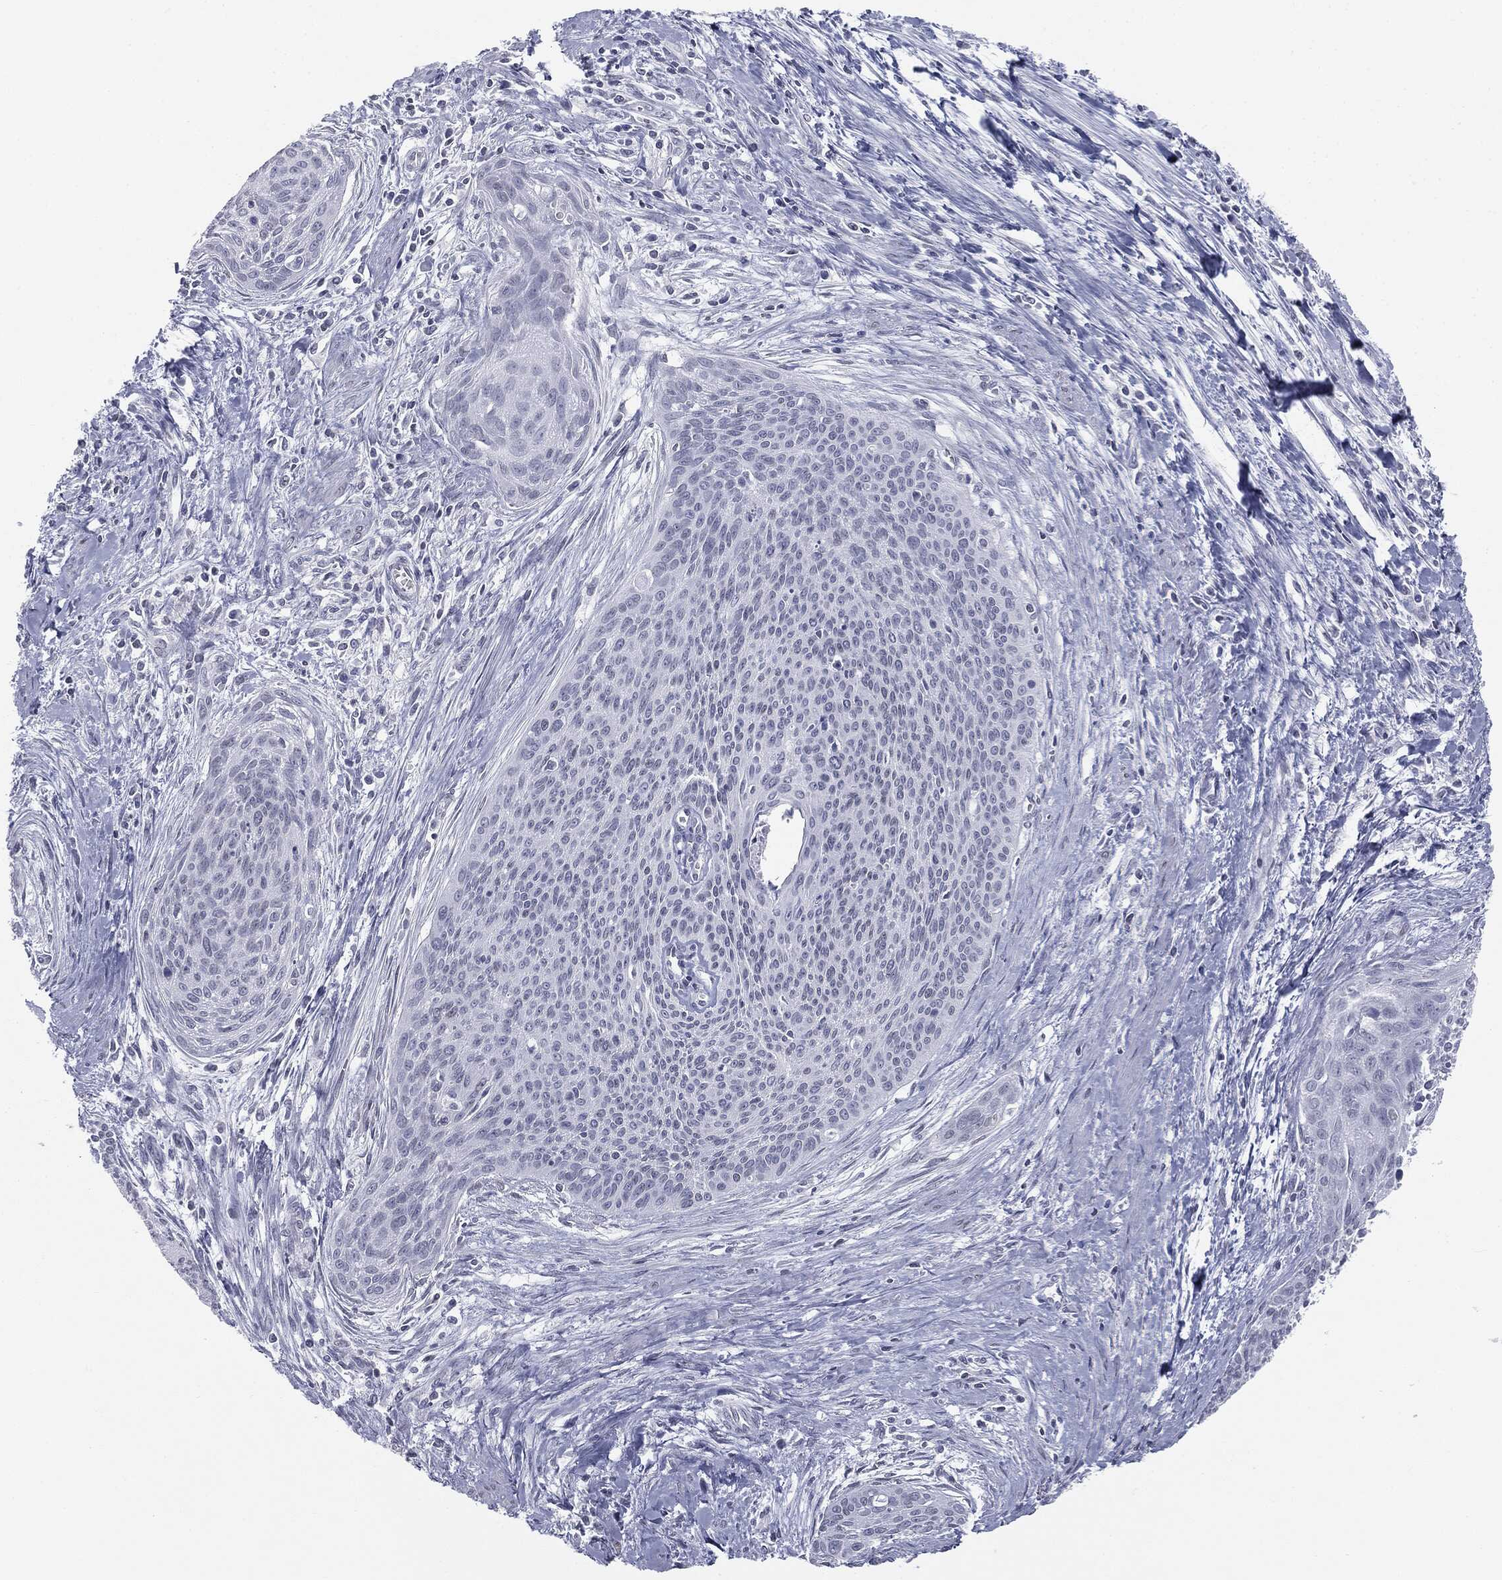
{"staining": {"intensity": "negative", "quantity": "none", "location": "none"}, "tissue": "cervical cancer", "cell_type": "Tumor cells", "image_type": "cancer", "snomed": [{"axis": "morphology", "description": "Squamous cell carcinoma, NOS"}, {"axis": "topography", "description": "Cervix"}], "caption": "IHC image of neoplastic tissue: human cervical squamous cell carcinoma stained with DAB displays no significant protein expression in tumor cells.", "gene": "ALDOB", "patient": {"sex": "female", "age": 55}}